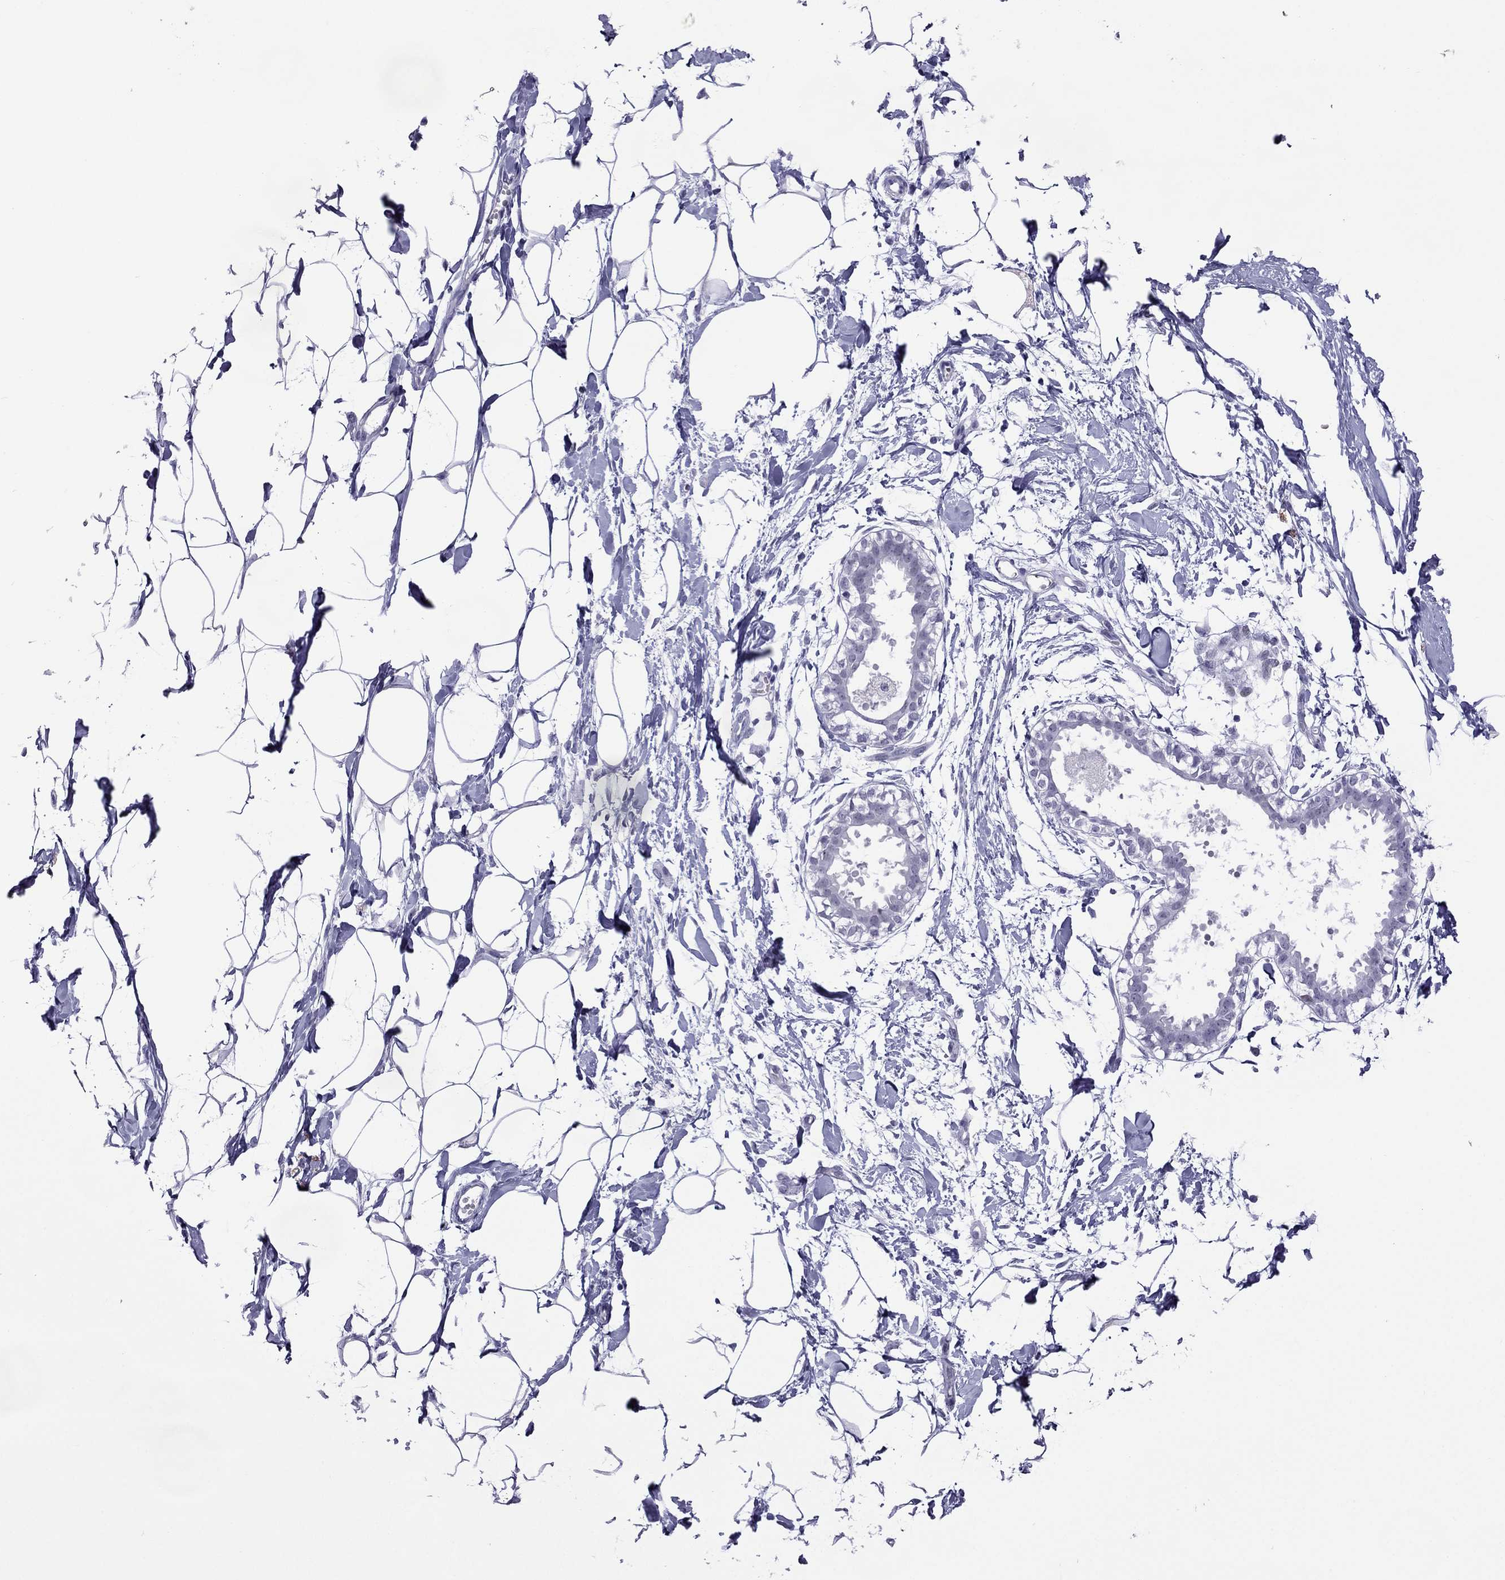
{"staining": {"intensity": "negative", "quantity": "none", "location": "none"}, "tissue": "breast", "cell_type": "Adipocytes", "image_type": "normal", "snomed": [{"axis": "morphology", "description": "Normal tissue, NOS"}, {"axis": "topography", "description": "Breast"}], "caption": "Breast was stained to show a protein in brown. There is no significant expression in adipocytes. (Stains: DAB immunohistochemistry (IHC) with hematoxylin counter stain, Microscopy: brightfield microscopy at high magnification).", "gene": "MYLK3", "patient": {"sex": "female", "age": 49}}